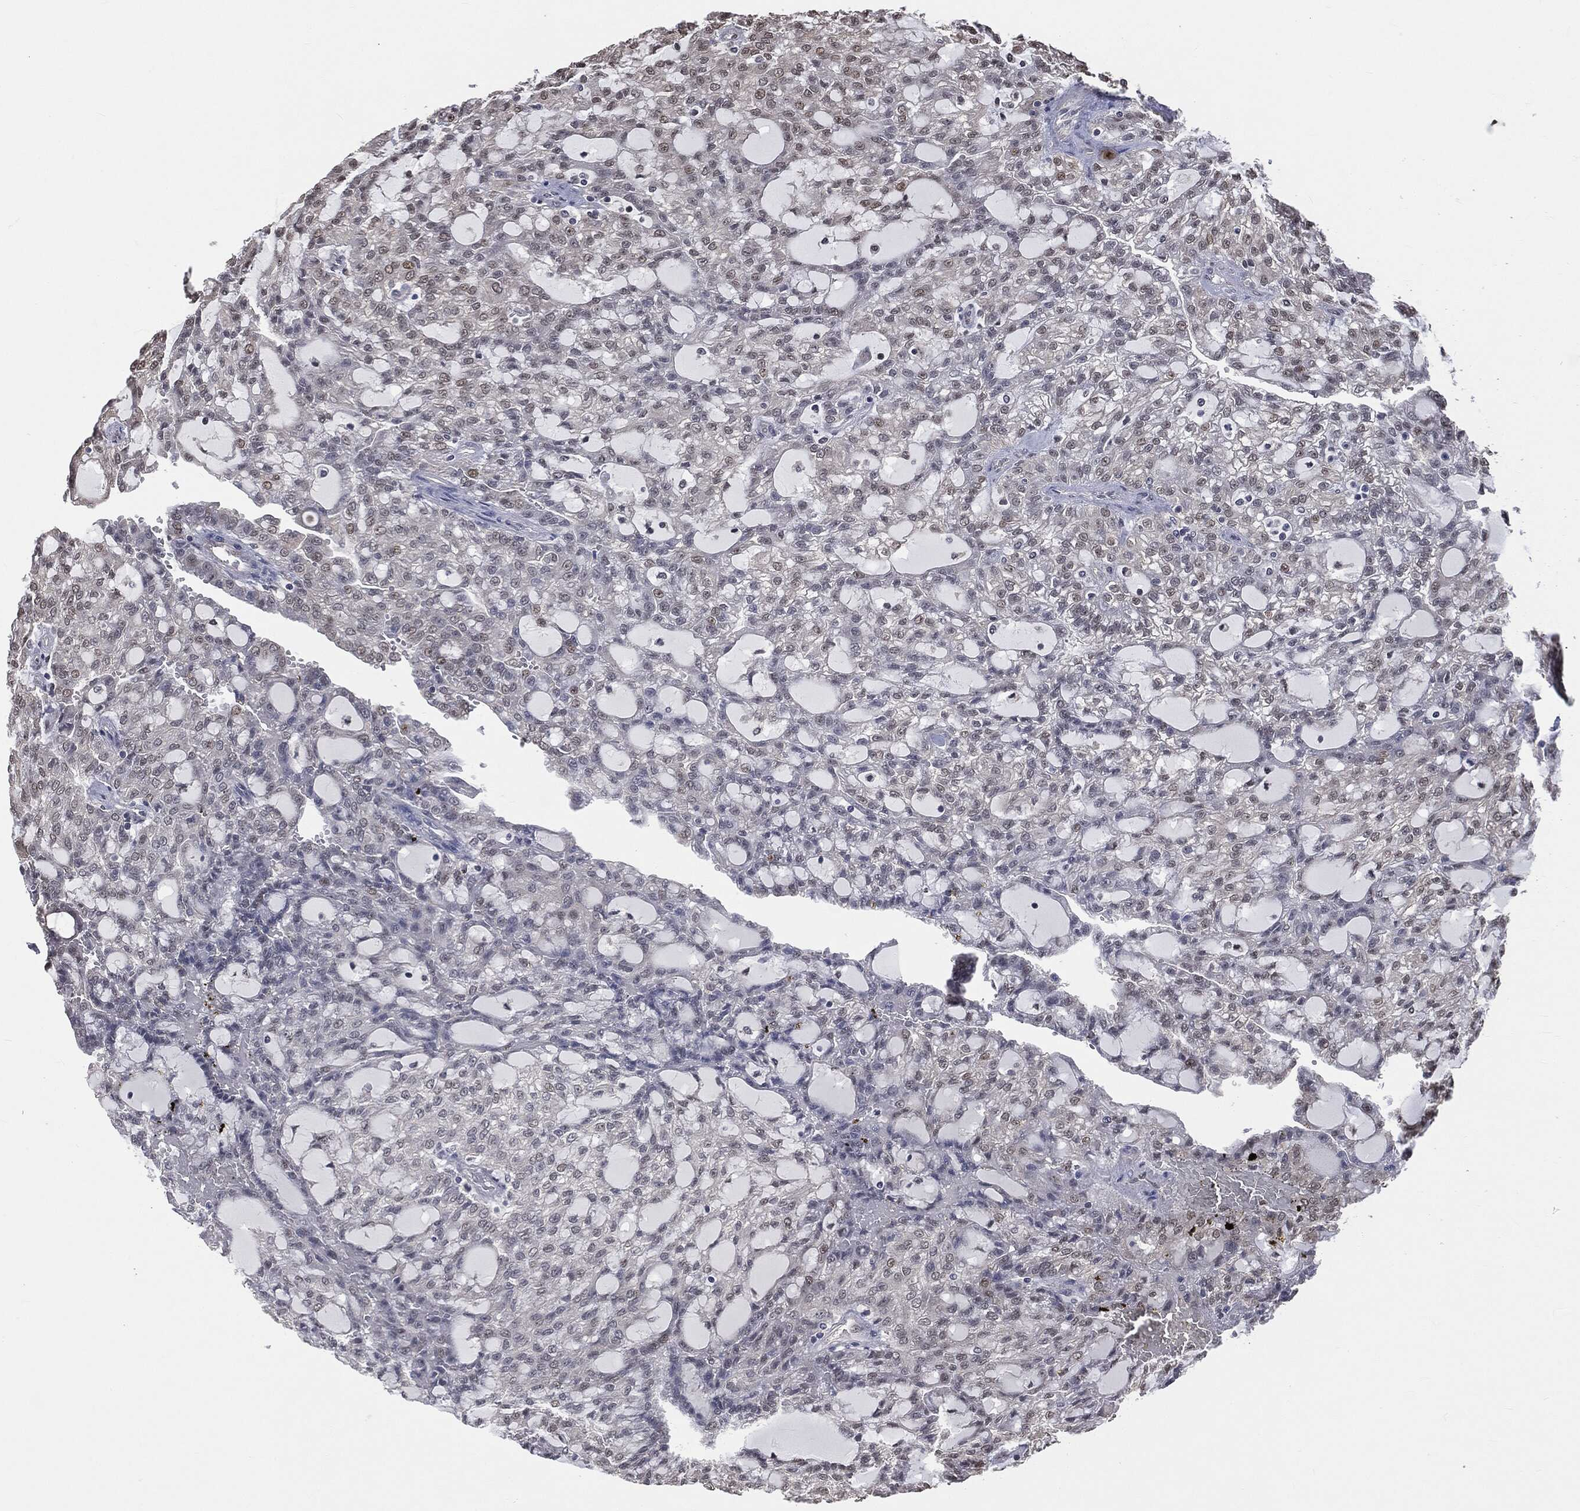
{"staining": {"intensity": "weak", "quantity": "<25%", "location": "nuclear"}, "tissue": "renal cancer", "cell_type": "Tumor cells", "image_type": "cancer", "snomed": [{"axis": "morphology", "description": "Adenocarcinoma, NOS"}, {"axis": "topography", "description": "Kidney"}], "caption": "Renal cancer stained for a protein using immunohistochemistry exhibits no expression tumor cells.", "gene": "SHLD2", "patient": {"sex": "male", "age": 63}}